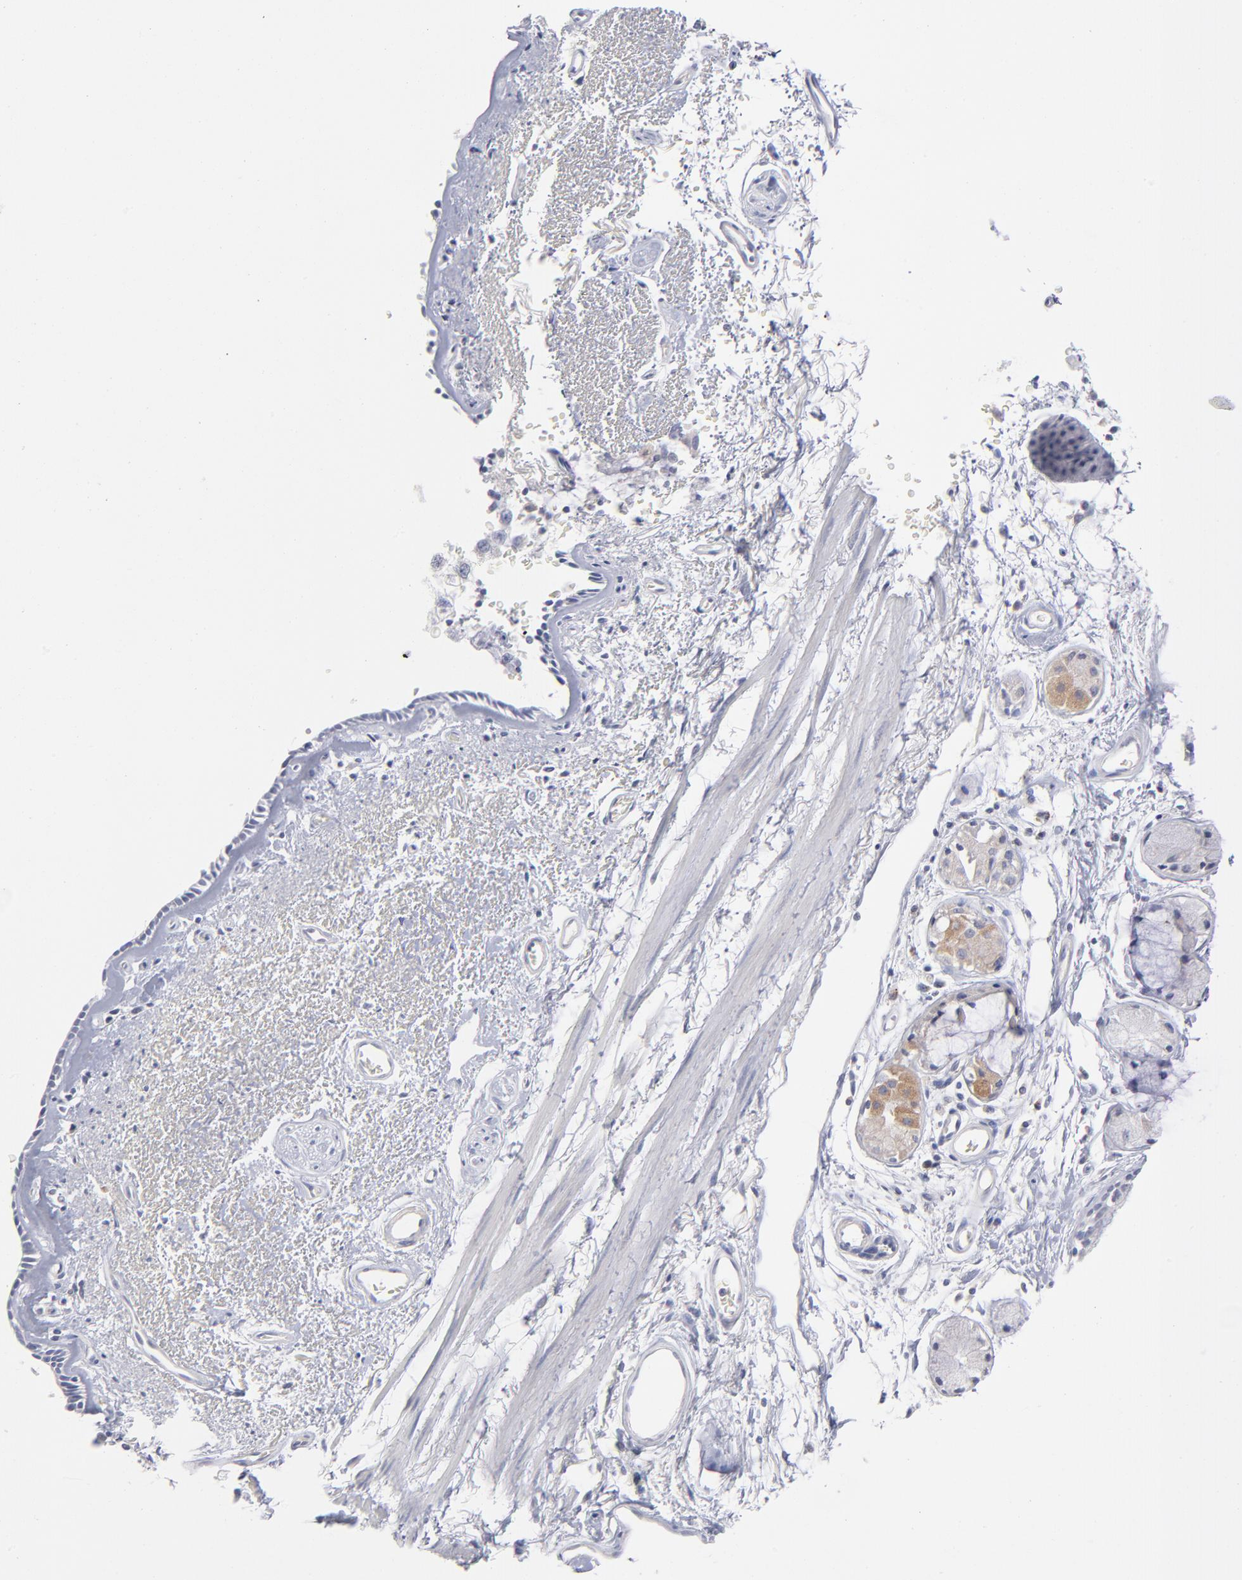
{"staining": {"intensity": "negative", "quantity": "none", "location": "none"}, "tissue": "bronchus", "cell_type": "Respiratory epithelial cells", "image_type": "normal", "snomed": [{"axis": "morphology", "description": "Normal tissue, NOS"}, {"axis": "morphology", "description": "Adenocarcinoma, NOS"}, {"axis": "topography", "description": "Bronchus"}, {"axis": "topography", "description": "Lung"}], "caption": "Immunohistochemistry image of normal human bronchus stained for a protein (brown), which reveals no positivity in respiratory epithelial cells. (DAB immunohistochemistry (IHC) visualized using brightfield microscopy, high magnification).", "gene": "MTHFD2", "patient": {"sex": "male", "age": 71}}